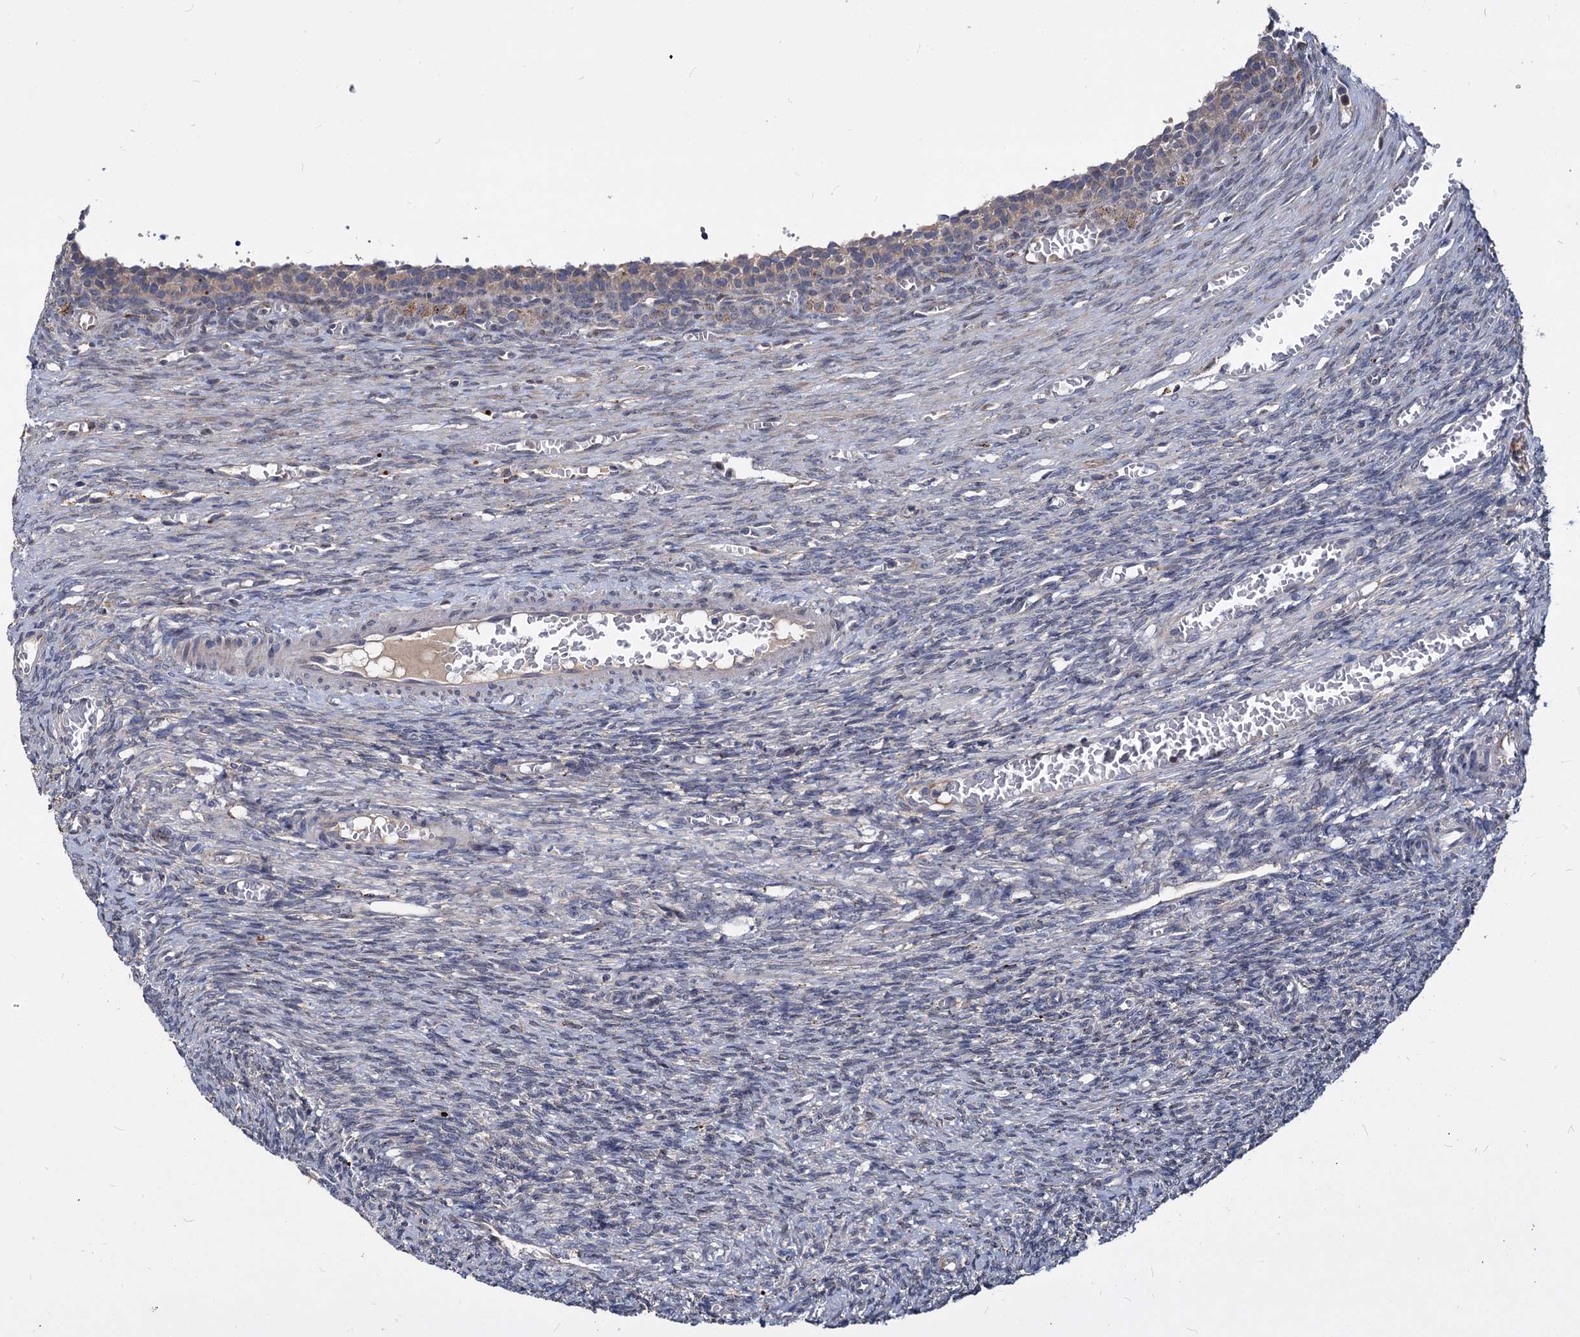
{"staining": {"intensity": "negative", "quantity": "none", "location": "none"}, "tissue": "ovary", "cell_type": "Follicle cells", "image_type": "normal", "snomed": [{"axis": "morphology", "description": "Normal tissue, NOS"}, {"axis": "topography", "description": "Ovary"}], "caption": "IHC of benign human ovary shows no positivity in follicle cells.", "gene": "C11orf86", "patient": {"sex": "female", "age": 27}}